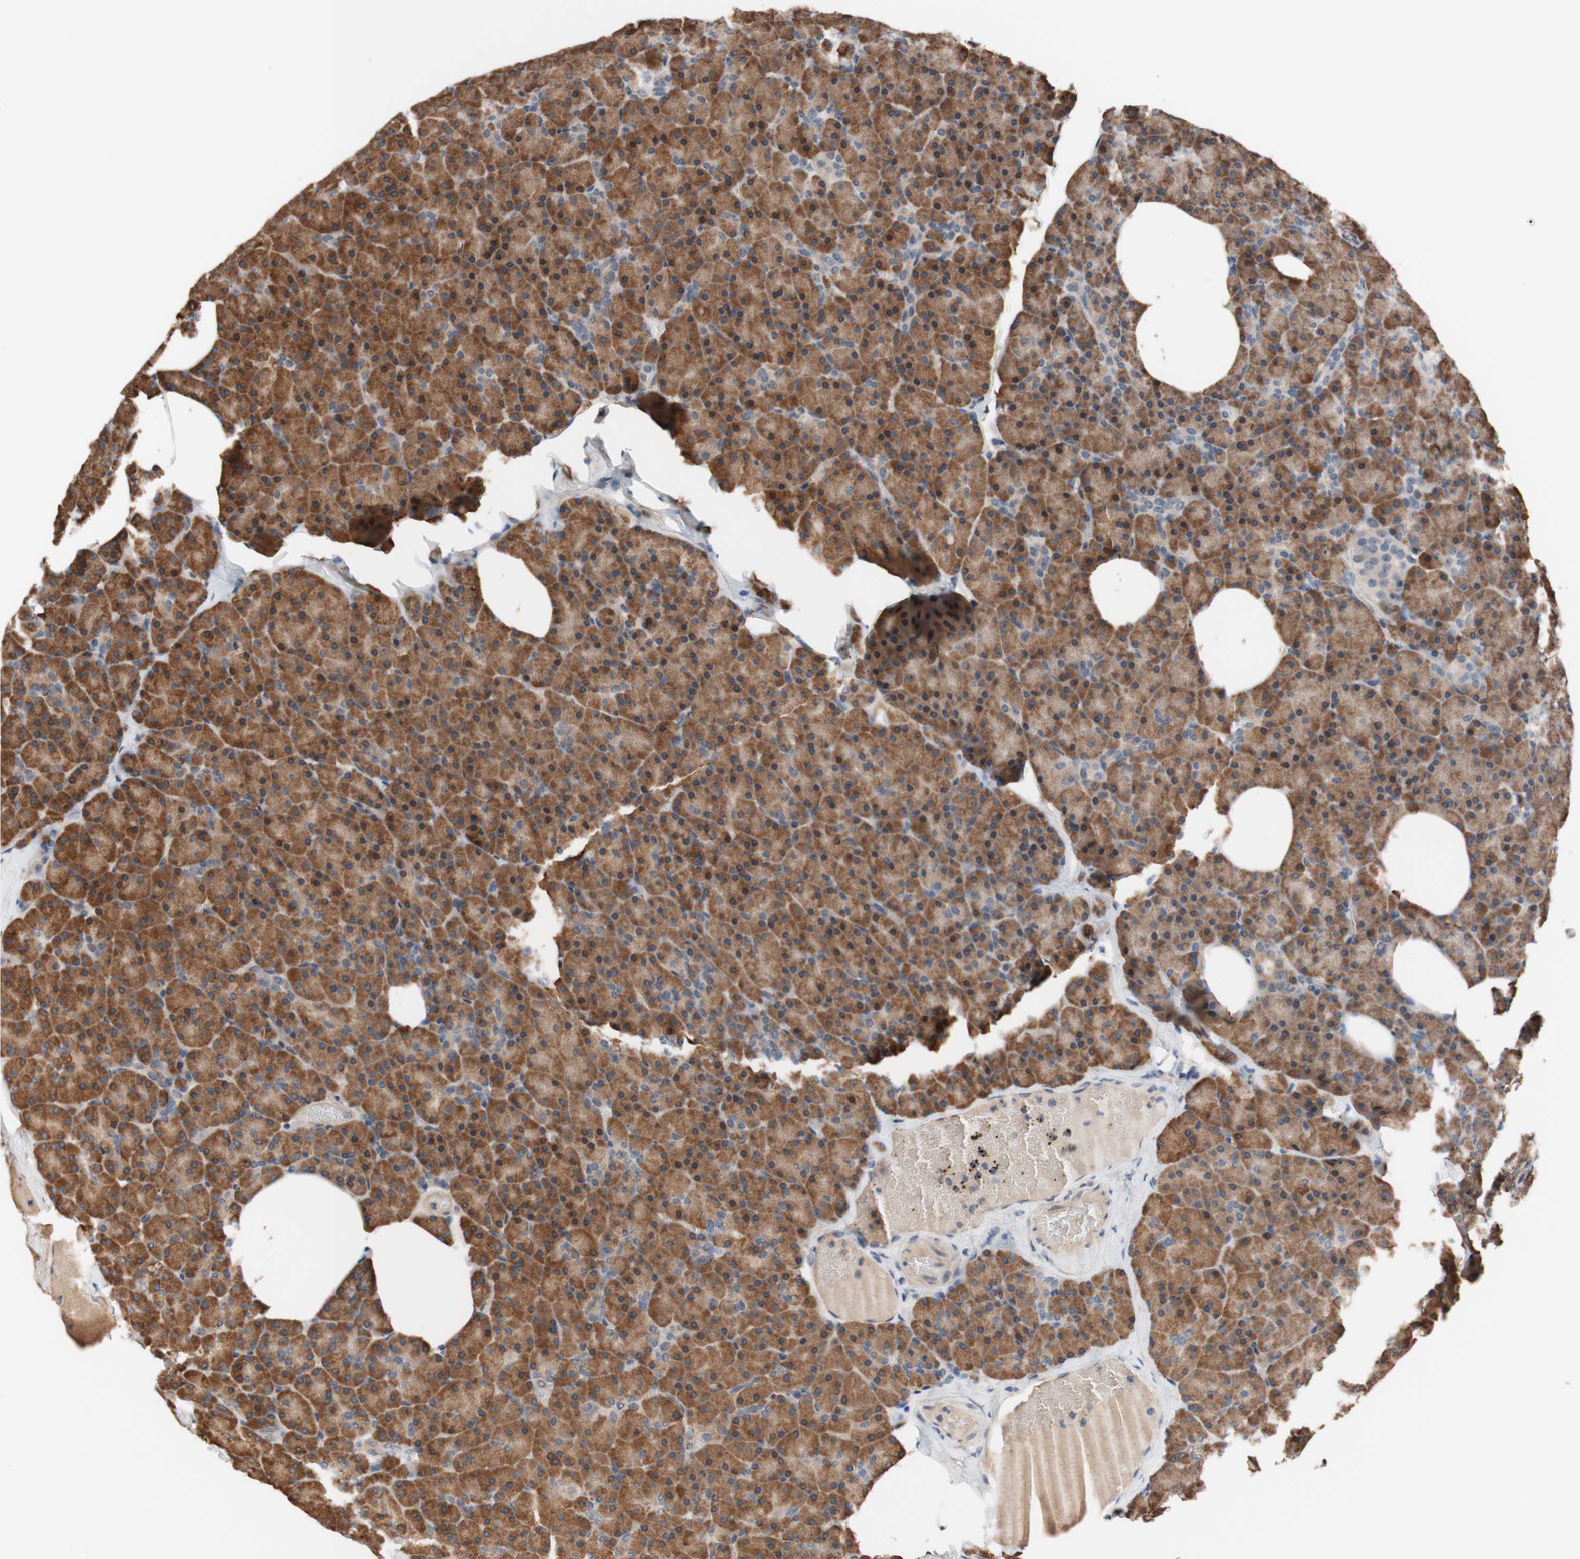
{"staining": {"intensity": "moderate", "quantity": ">75%", "location": "cytoplasmic/membranous"}, "tissue": "pancreas", "cell_type": "Exocrine glandular cells", "image_type": "normal", "snomed": [{"axis": "morphology", "description": "Normal tissue, NOS"}, {"axis": "topography", "description": "Pancreas"}], "caption": "An immunohistochemistry (IHC) photomicrograph of normal tissue is shown. Protein staining in brown labels moderate cytoplasmic/membranous positivity in pancreas within exocrine glandular cells. (DAB (3,3'-diaminobenzidine) IHC, brown staining for protein, blue staining for nuclei).", "gene": "CD55", "patient": {"sex": "female", "age": 35}}